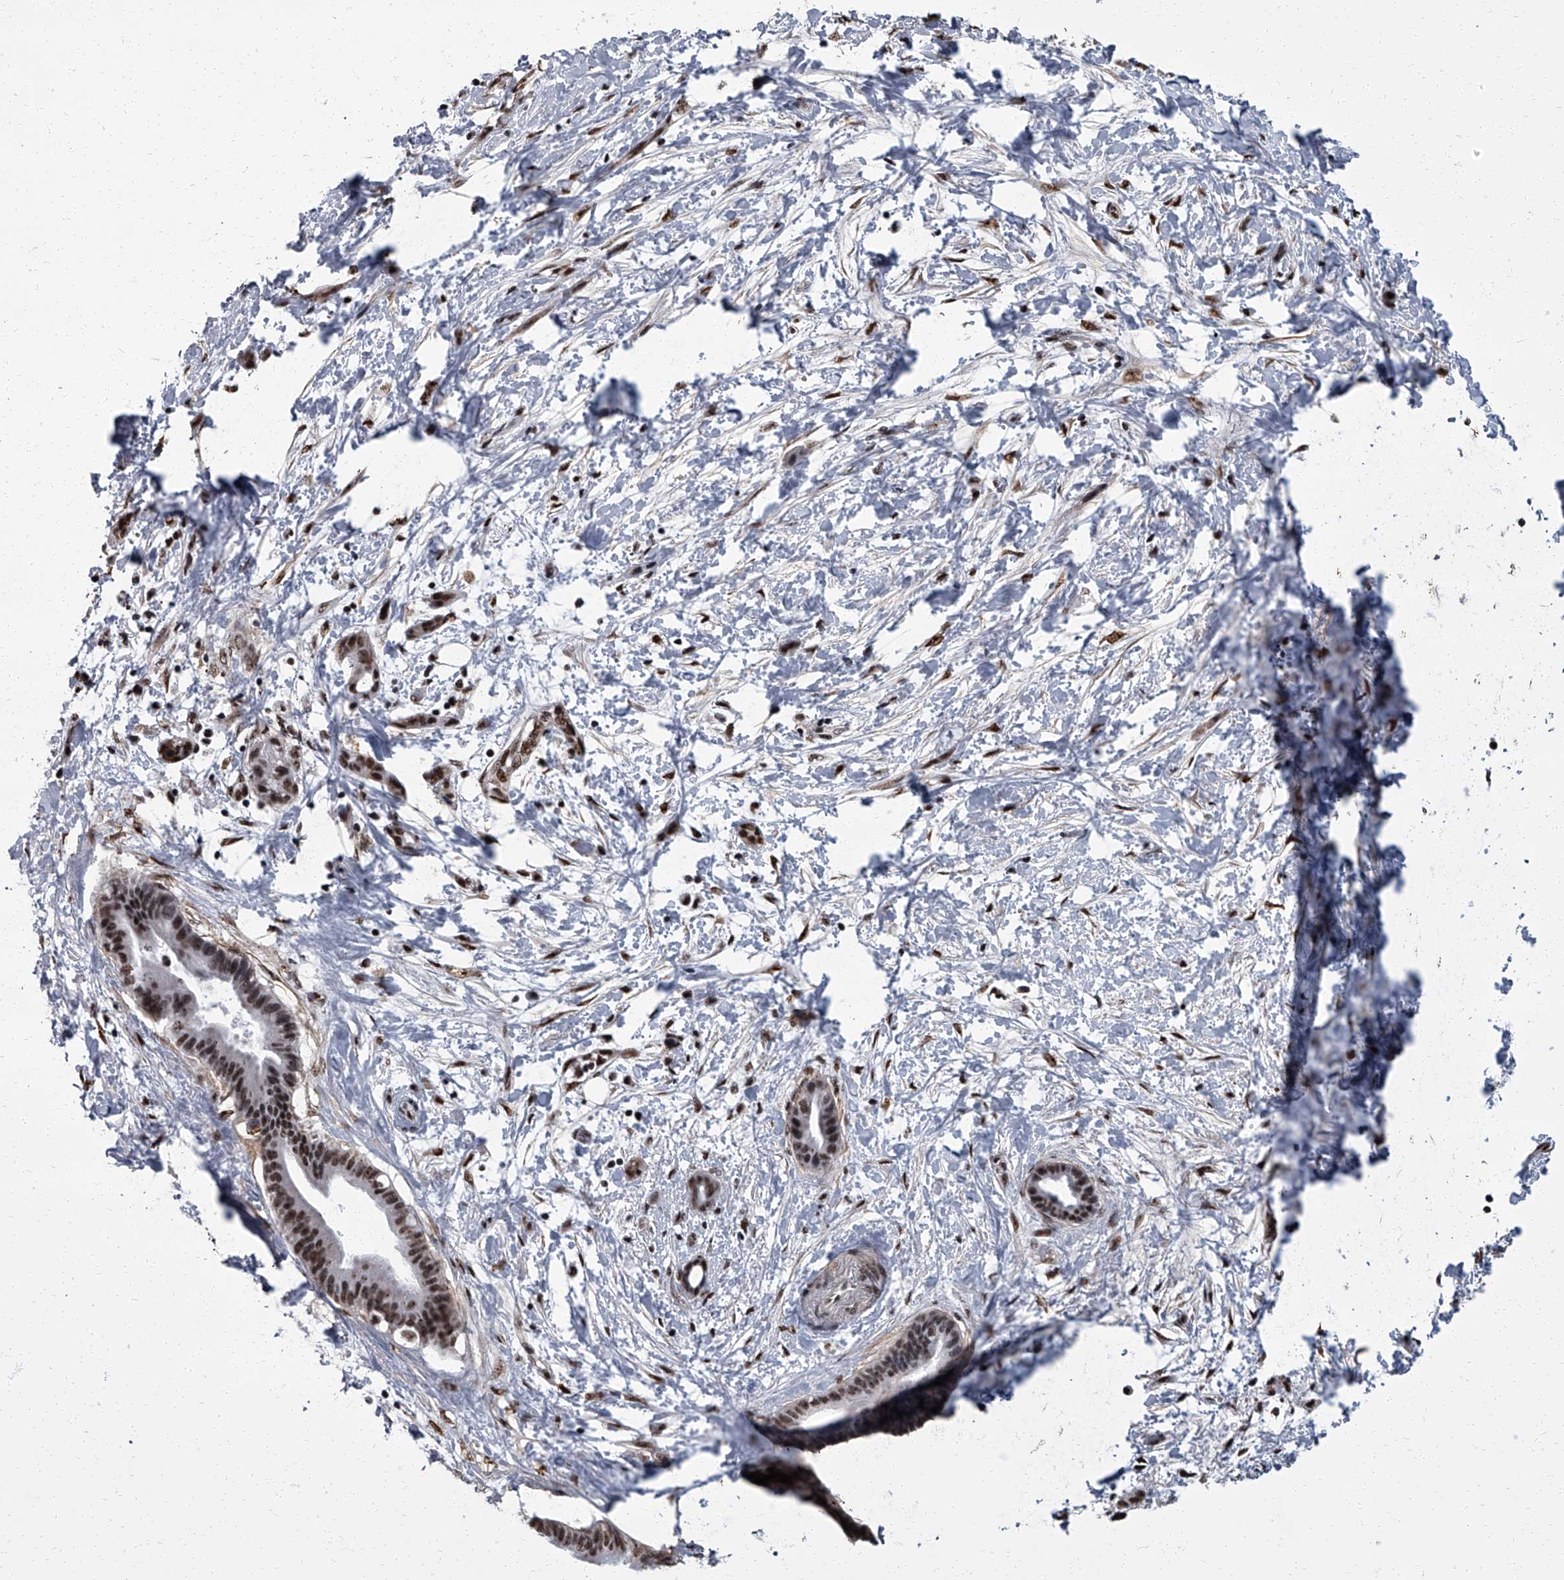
{"staining": {"intensity": "strong", "quantity": ">75%", "location": "nuclear"}, "tissue": "pancreatic cancer", "cell_type": "Tumor cells", "image_type": "cancer", "snomed": [{"axis": "morphology", "description": "Normal tissue, NOS"}, {"axis": "morphology", "description": "Adenocarcinoma, NOS"}, {"axis": "topography", "description": "Pancreas"}, {"axis": "topography", "description": "Peripheral nerve tissue"}], "caption": "Tumor cells show high levels of strong nuclear positivity in approximately >75% of cells in human pancreatic cancer. Nuclei are stained in blue.", "gene": "ZNF518B", "patient": {"sex": "female", "age": 63}}